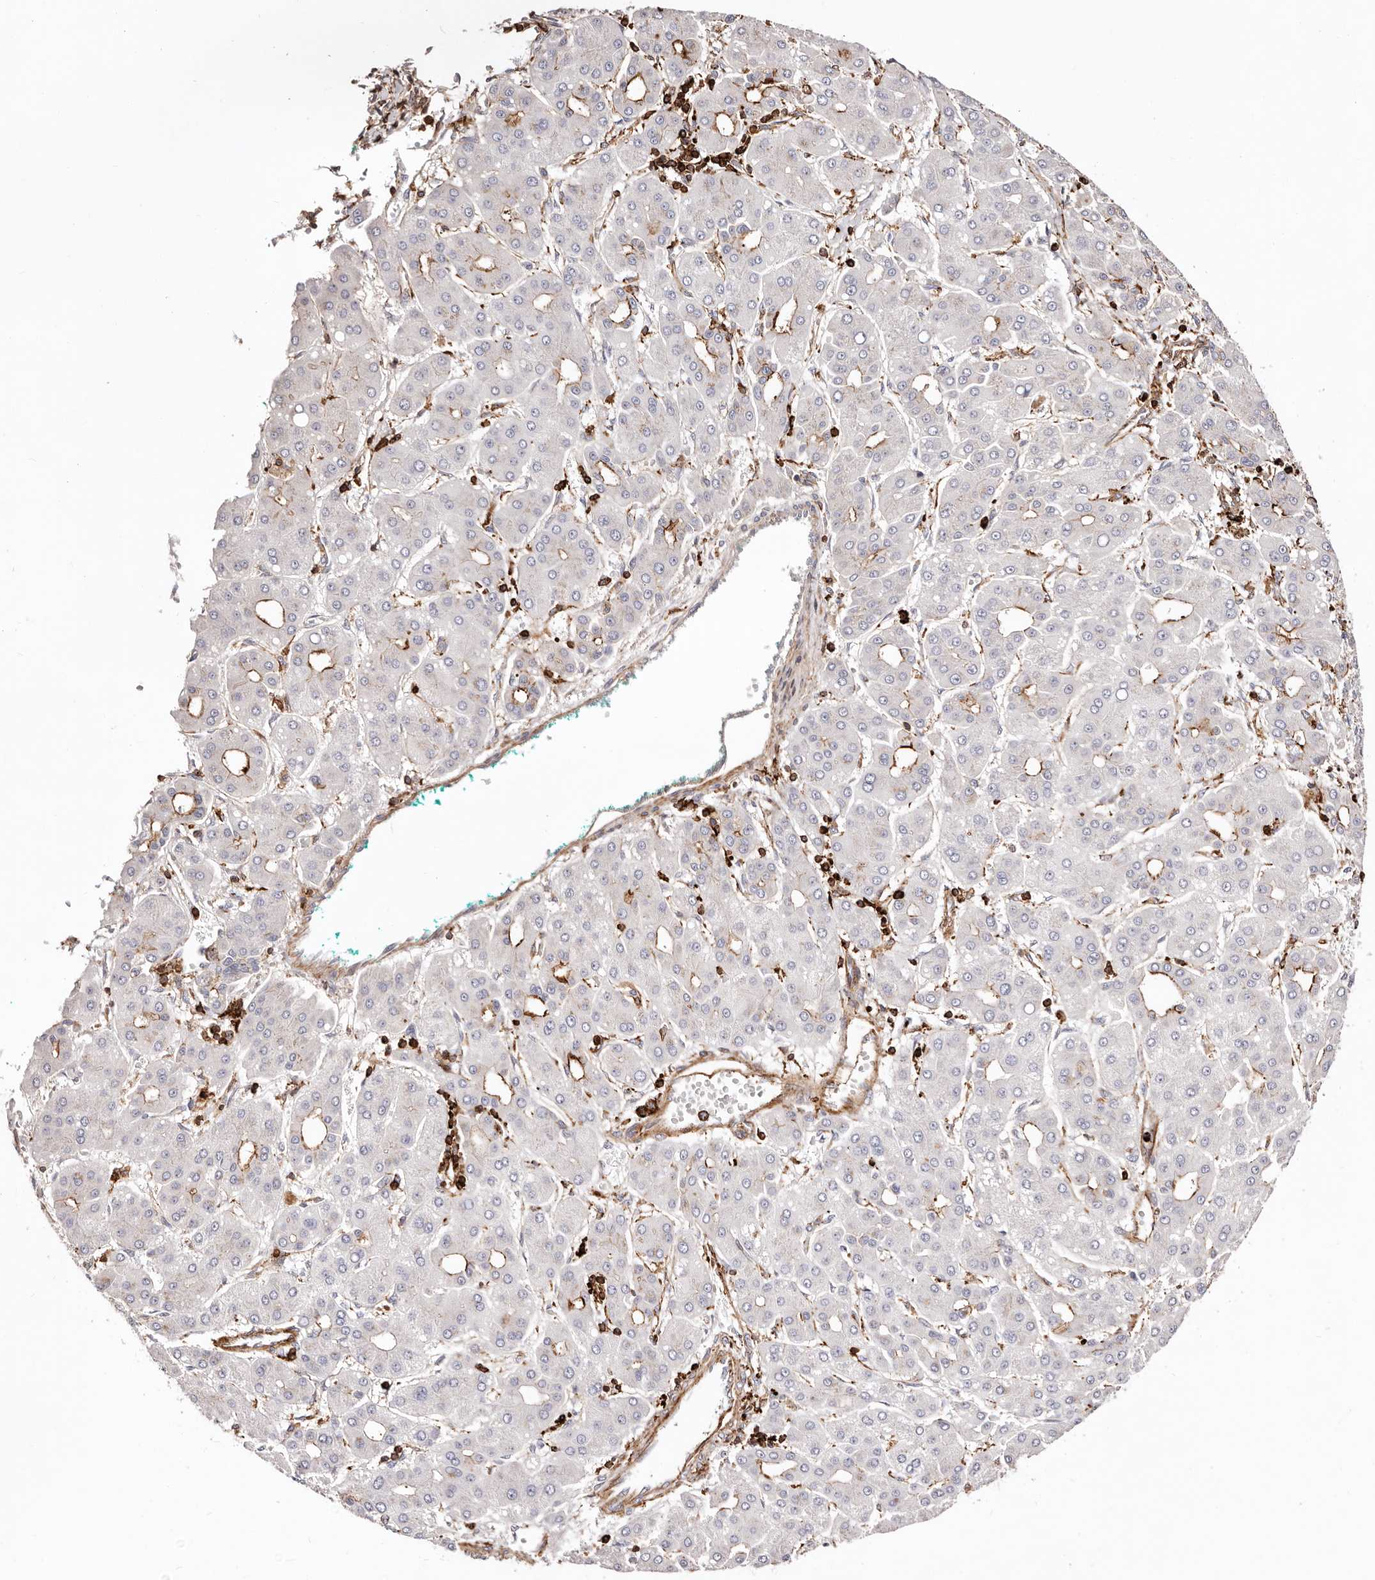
{"staining": {"intensity": "strong", "quantity": "<25%", "location": "cytoplasmic/membranous"}, "tissue": "liver cancer", "cell_type": "Tumor cells", "image_type": "cancer", "snomed": [{"axis": "morphology", "description": "Carcinoma, Hepatocellular, NOS"}, {"axis": "topography", "description": "Liver"}], "caption": "Liver hepatocellular carcinoma stained with immunohistochemistry demonstrates strong cytoplasmic/membranous positivity in approximately <25% of tumor cells.", "gene": "PTPN22", "patient": {"sex": "male", "age": 65}}